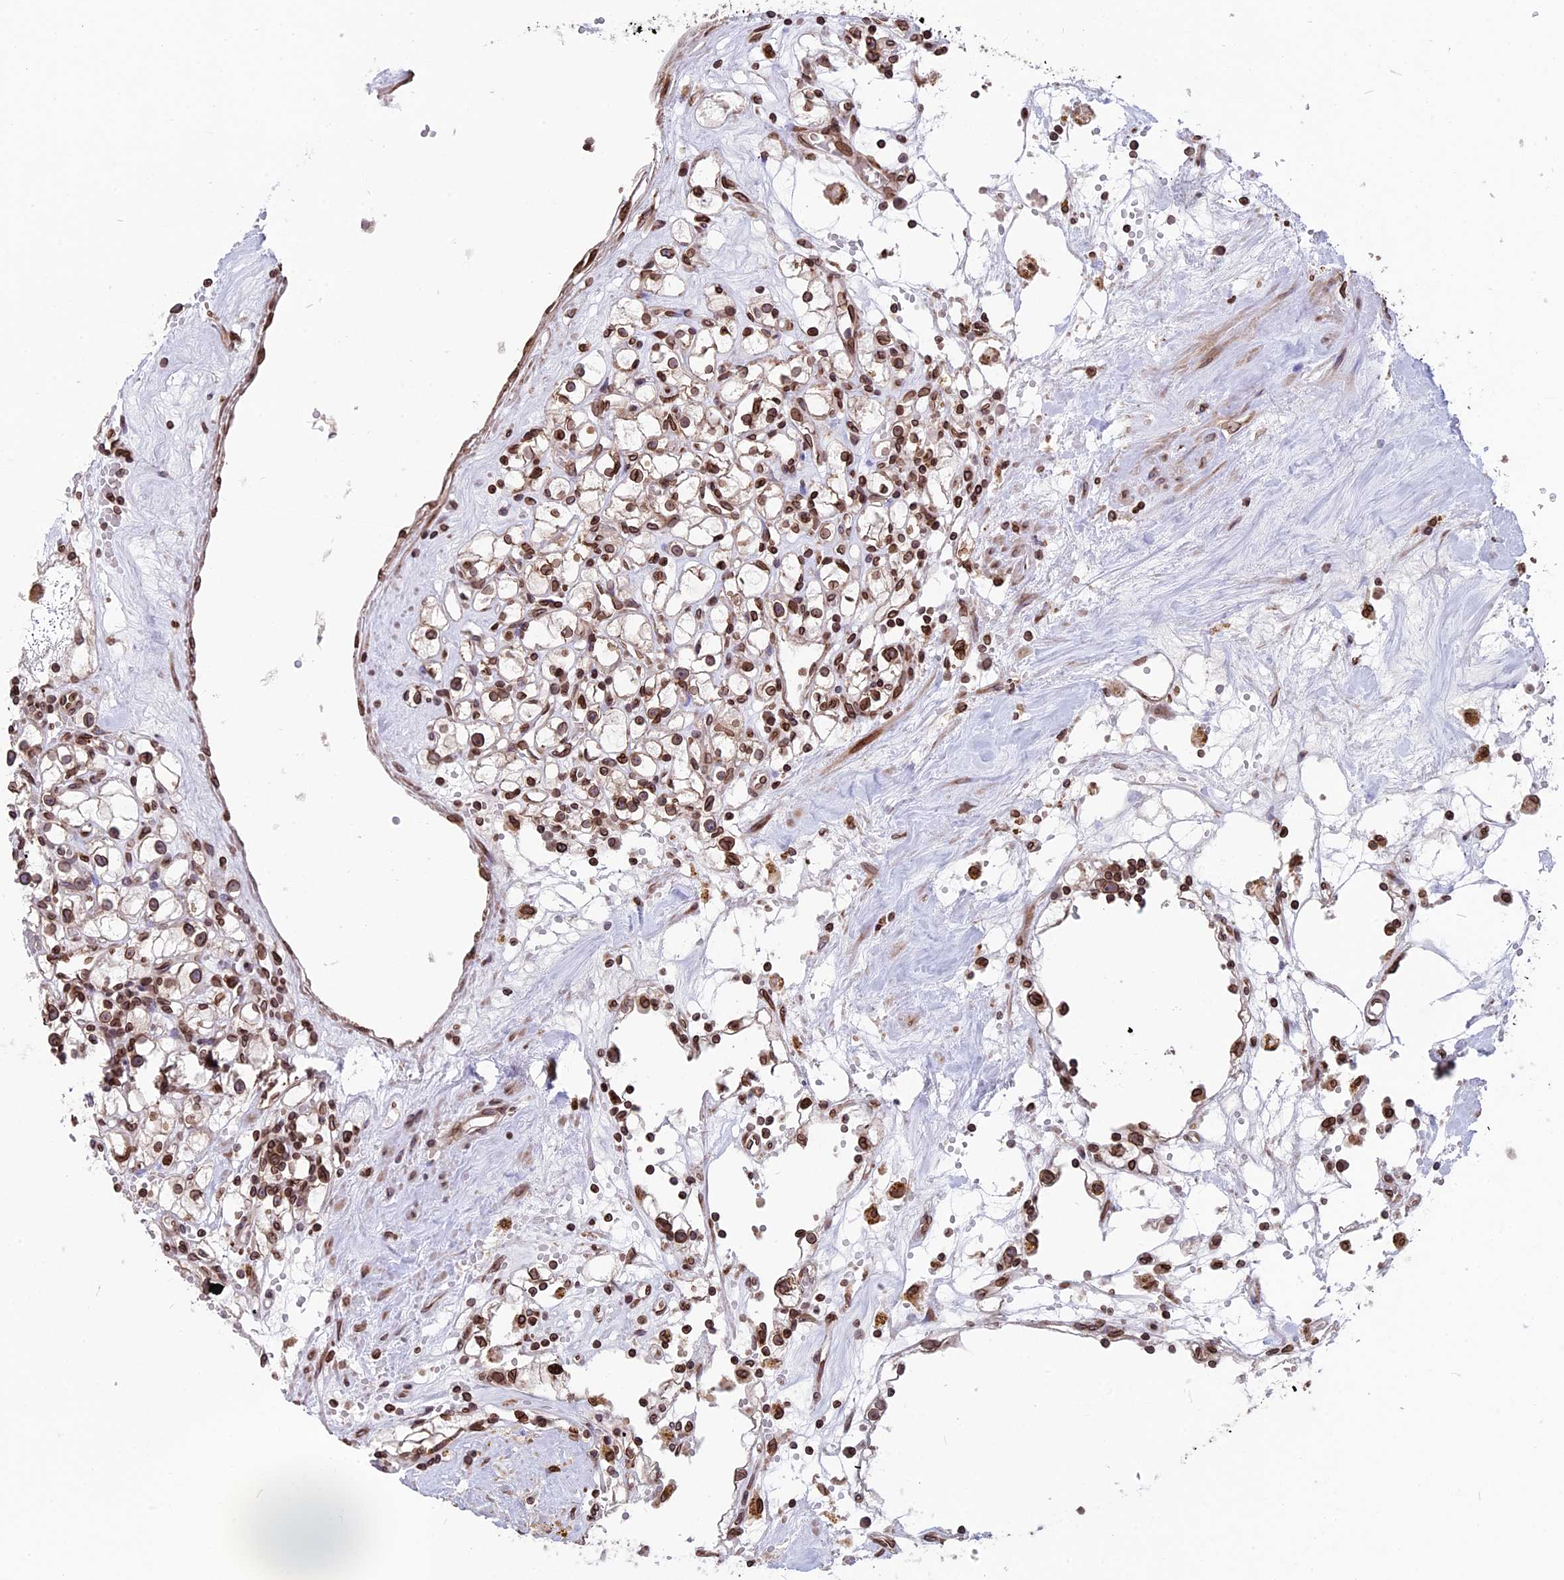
{"staining": {"intensity": "moderate", "quantity": ">75%", "location": "cytoplasmic/membranous,nuclear"}, "tissue": "renal cancer", "cell_type": "Tumor cells", "image_type": "cancer", "snomed": [{"axis": "morphology", "description": "Adenocarcinoma, NOS"}, {"axis": "topography", "description": "Kidney"}], "caption": "Protein expression analysis of renal cancer (adenocarcinoma) displays moderate cytoplasmic/membranous and nuclear staining in approximately >75% of tumor cells. The protein of interest is shown in brown color, while the nuclei are stained blue.", "gene": "PTCHD4", "patient": {"sex": "male", "age": 56}}